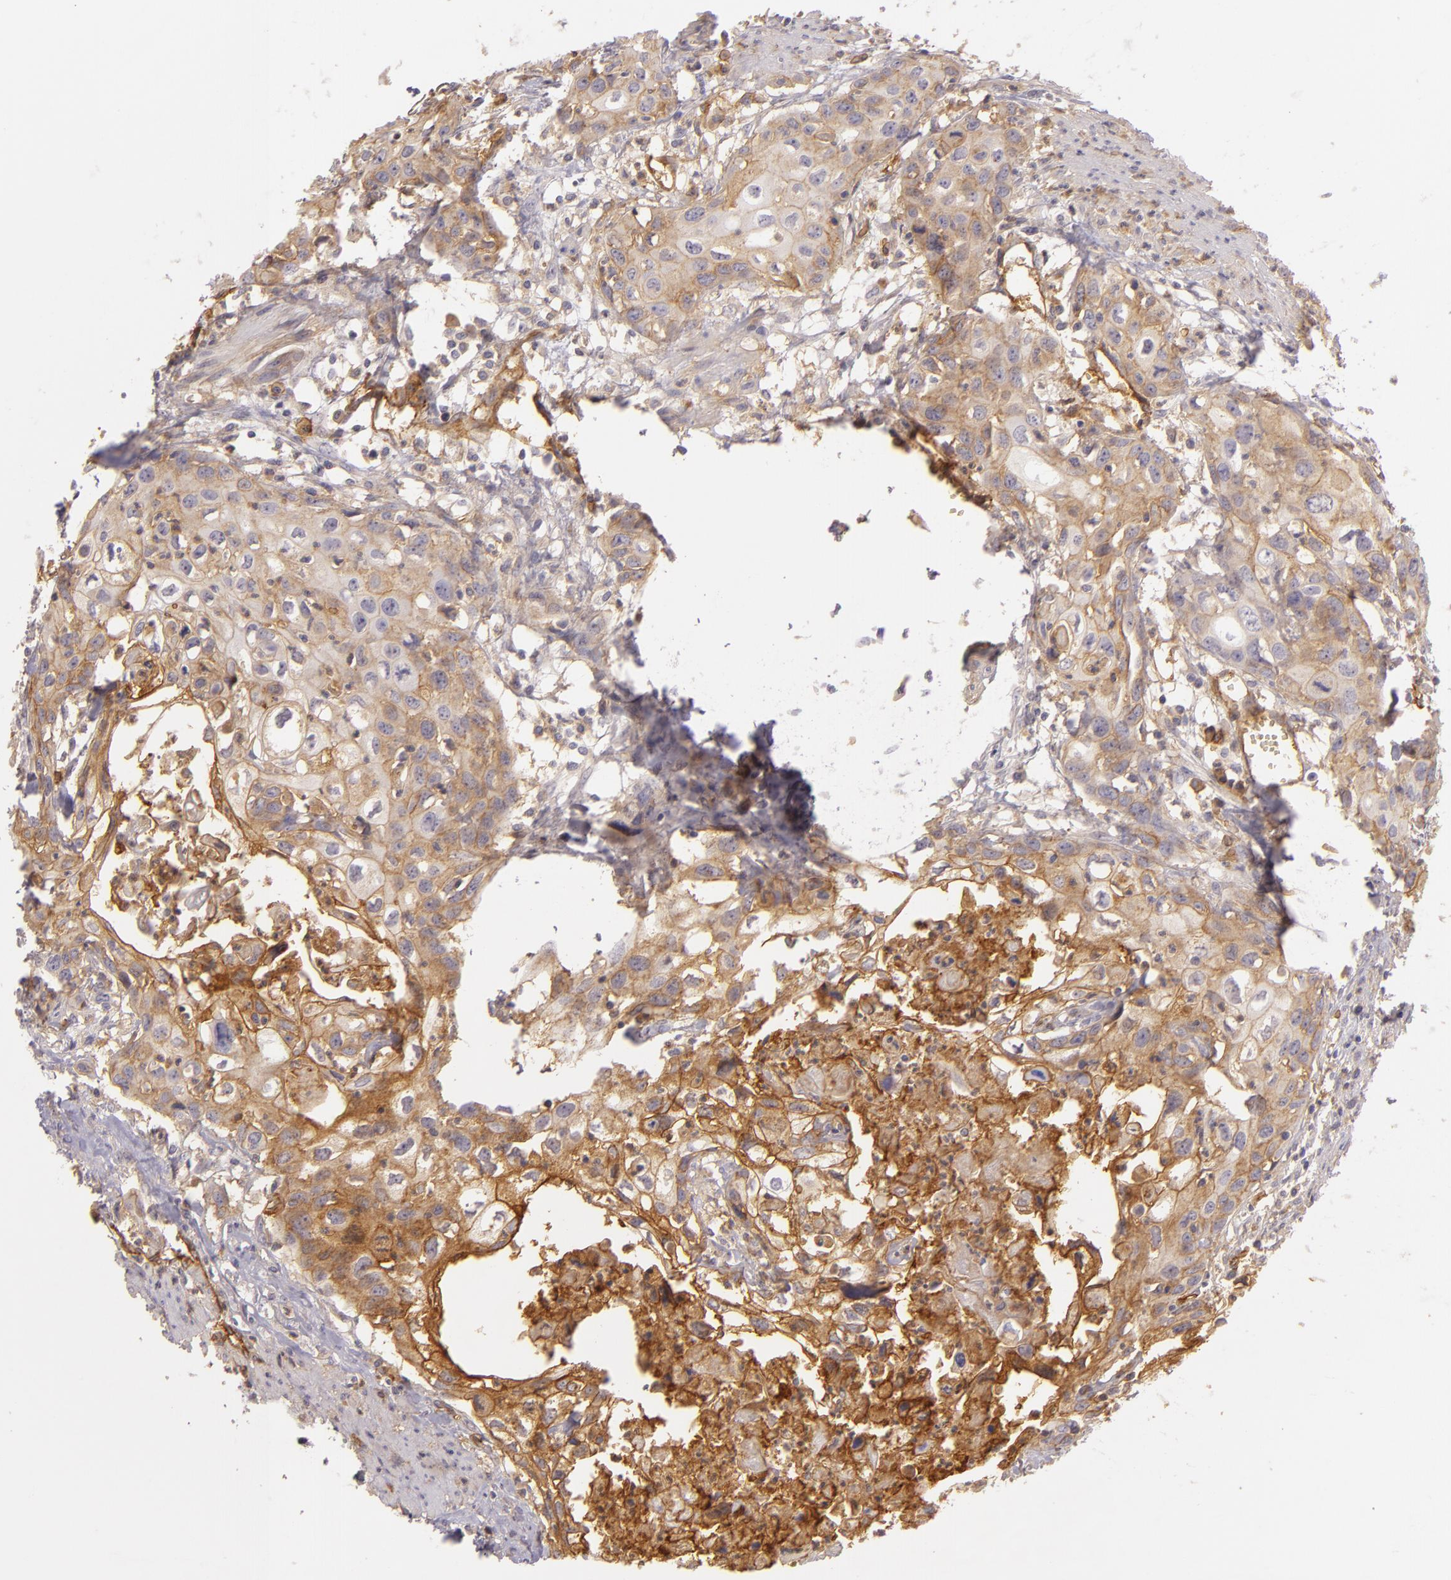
{"staining": {"intensity": "moderate", "quantity": "25%-75%", "location": "cytoplasmic/membranous"}, "tissue": "urothelial cancer", "cell_type": "Tumor cells", "image_type": "cancer", "snomed": [{"axis": "morphology", "description": "Urothelial carcinoma, High grade"}, {"axis": "topography", "description": "Urinary bladder"}], "caption": "A histopathology image showing moderate cytoplasmic/membranous expression in about 25%-75% of tumor cells in urothelial carcinoma (high-grade), as visualized by brown immunohistochemical staining.", "gene": "CD59", "patient": {"sex": "male", "age": 54}}